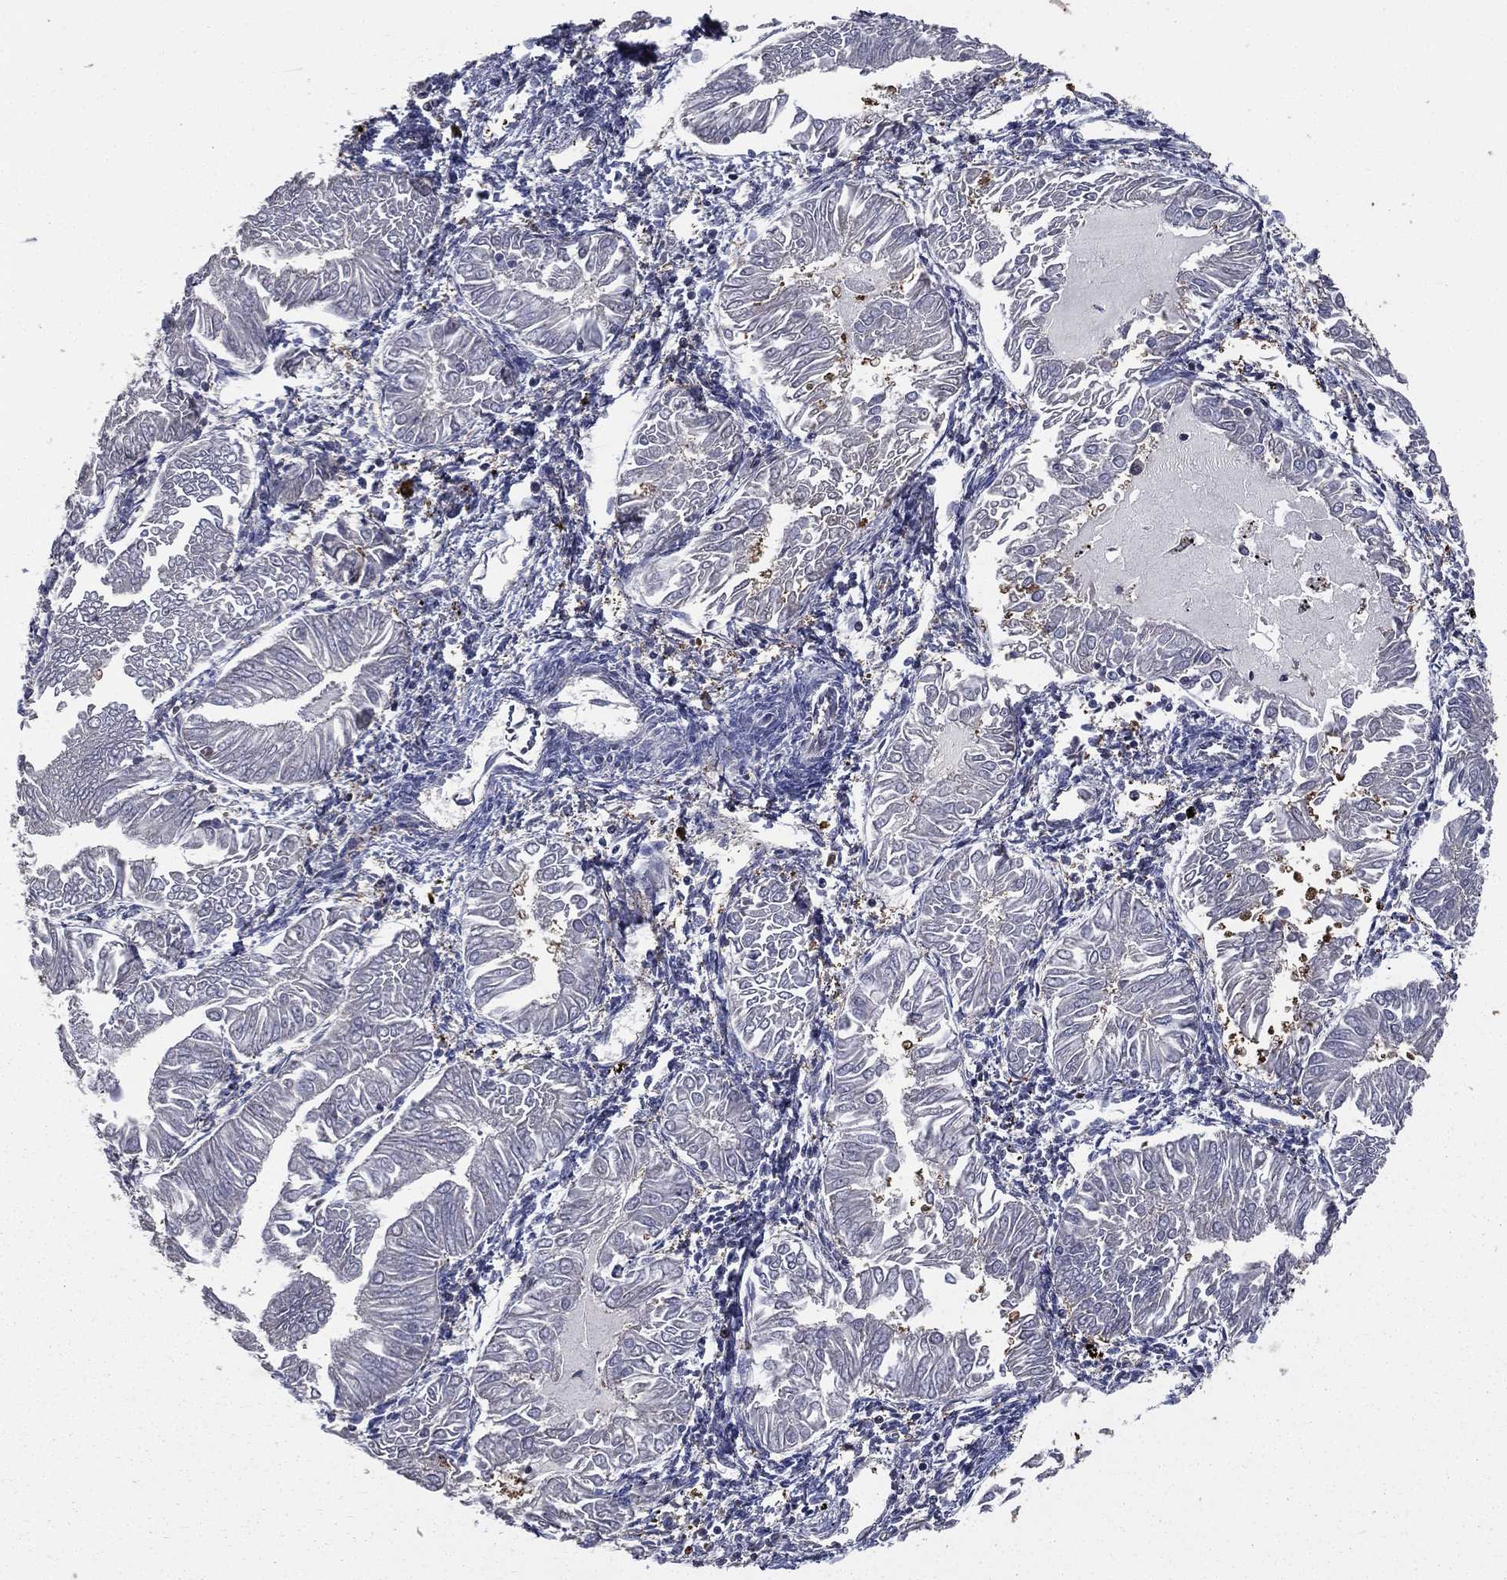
{"staining": {"intensity": "negative", "quantity": "none", "location": "none"}, "tissue": "endometrial cancer", "cell_type": "Tumor cells", "image_type": "cancer", "snomed": [{"axis": "morphology", "description": "Adenocarcinoma, NOS"}, {"axis": "topography", "description": "Endometrium"}], "caption": "DAB immunohistochemical staining of human endometrial adenocarcinoma shows no significant positivity in tumor cells.", "gene": "SARS1", "patient": {"sex": "female", "age": 53}}